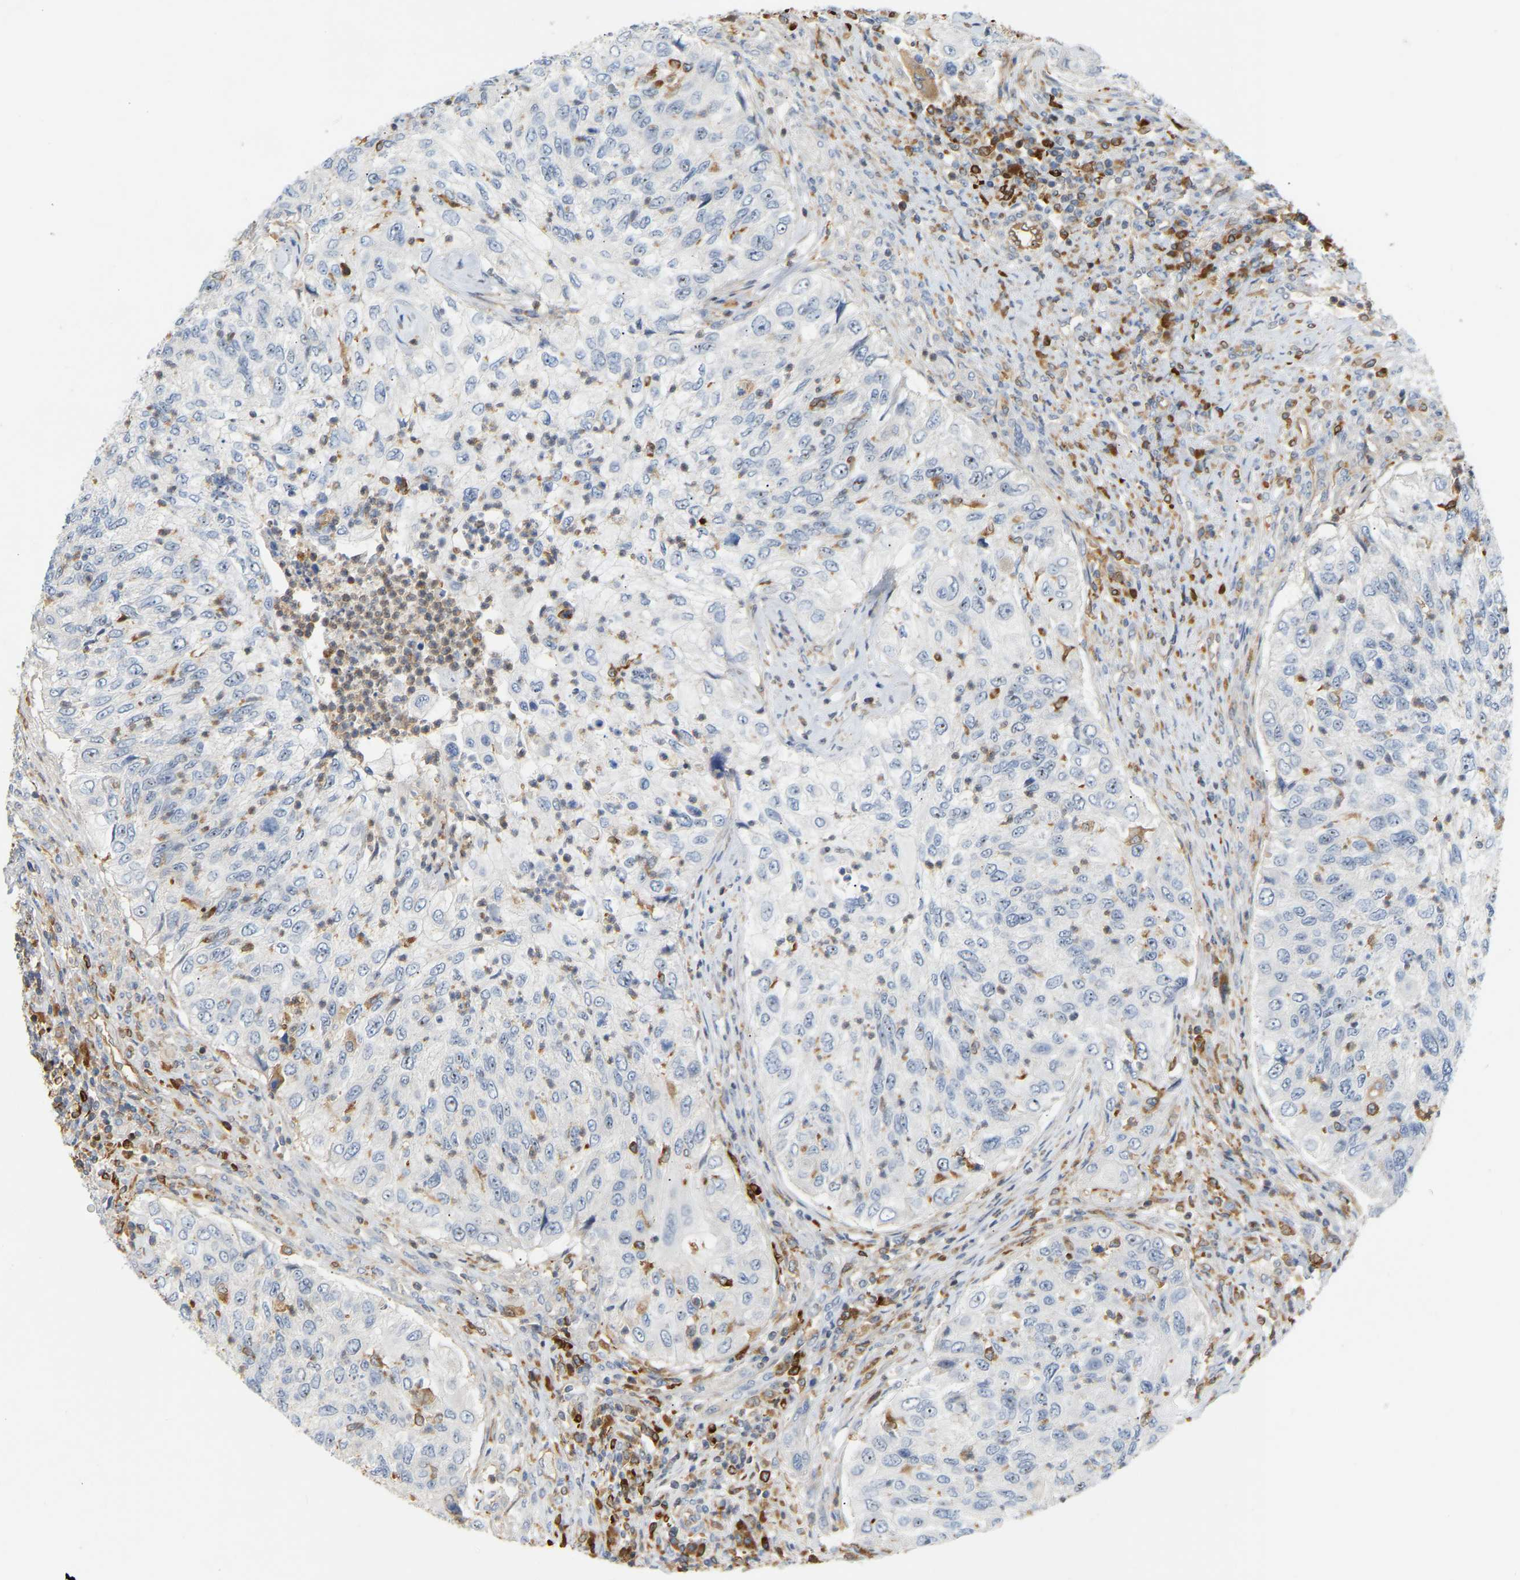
{"staining": {"intensity": "negative", "quantity": "none", "location": "none"}, "tissue": "urothelial cancer", "cell_type": "Tumor cells", "image_type": "cancer", "snomed": [{"axis": "morphology", "description": "Urothelial carcinoma, High grade"}, {"axis": "topography", "description": "Urinary bladder"}], "caption": "IHC micrograph of human urothelial cancer stained for a protein (brown), which demonstrates no positivity in tumor cells.", "gene": "PLCG2", "patient": {"sex": "female", "age": 60}}